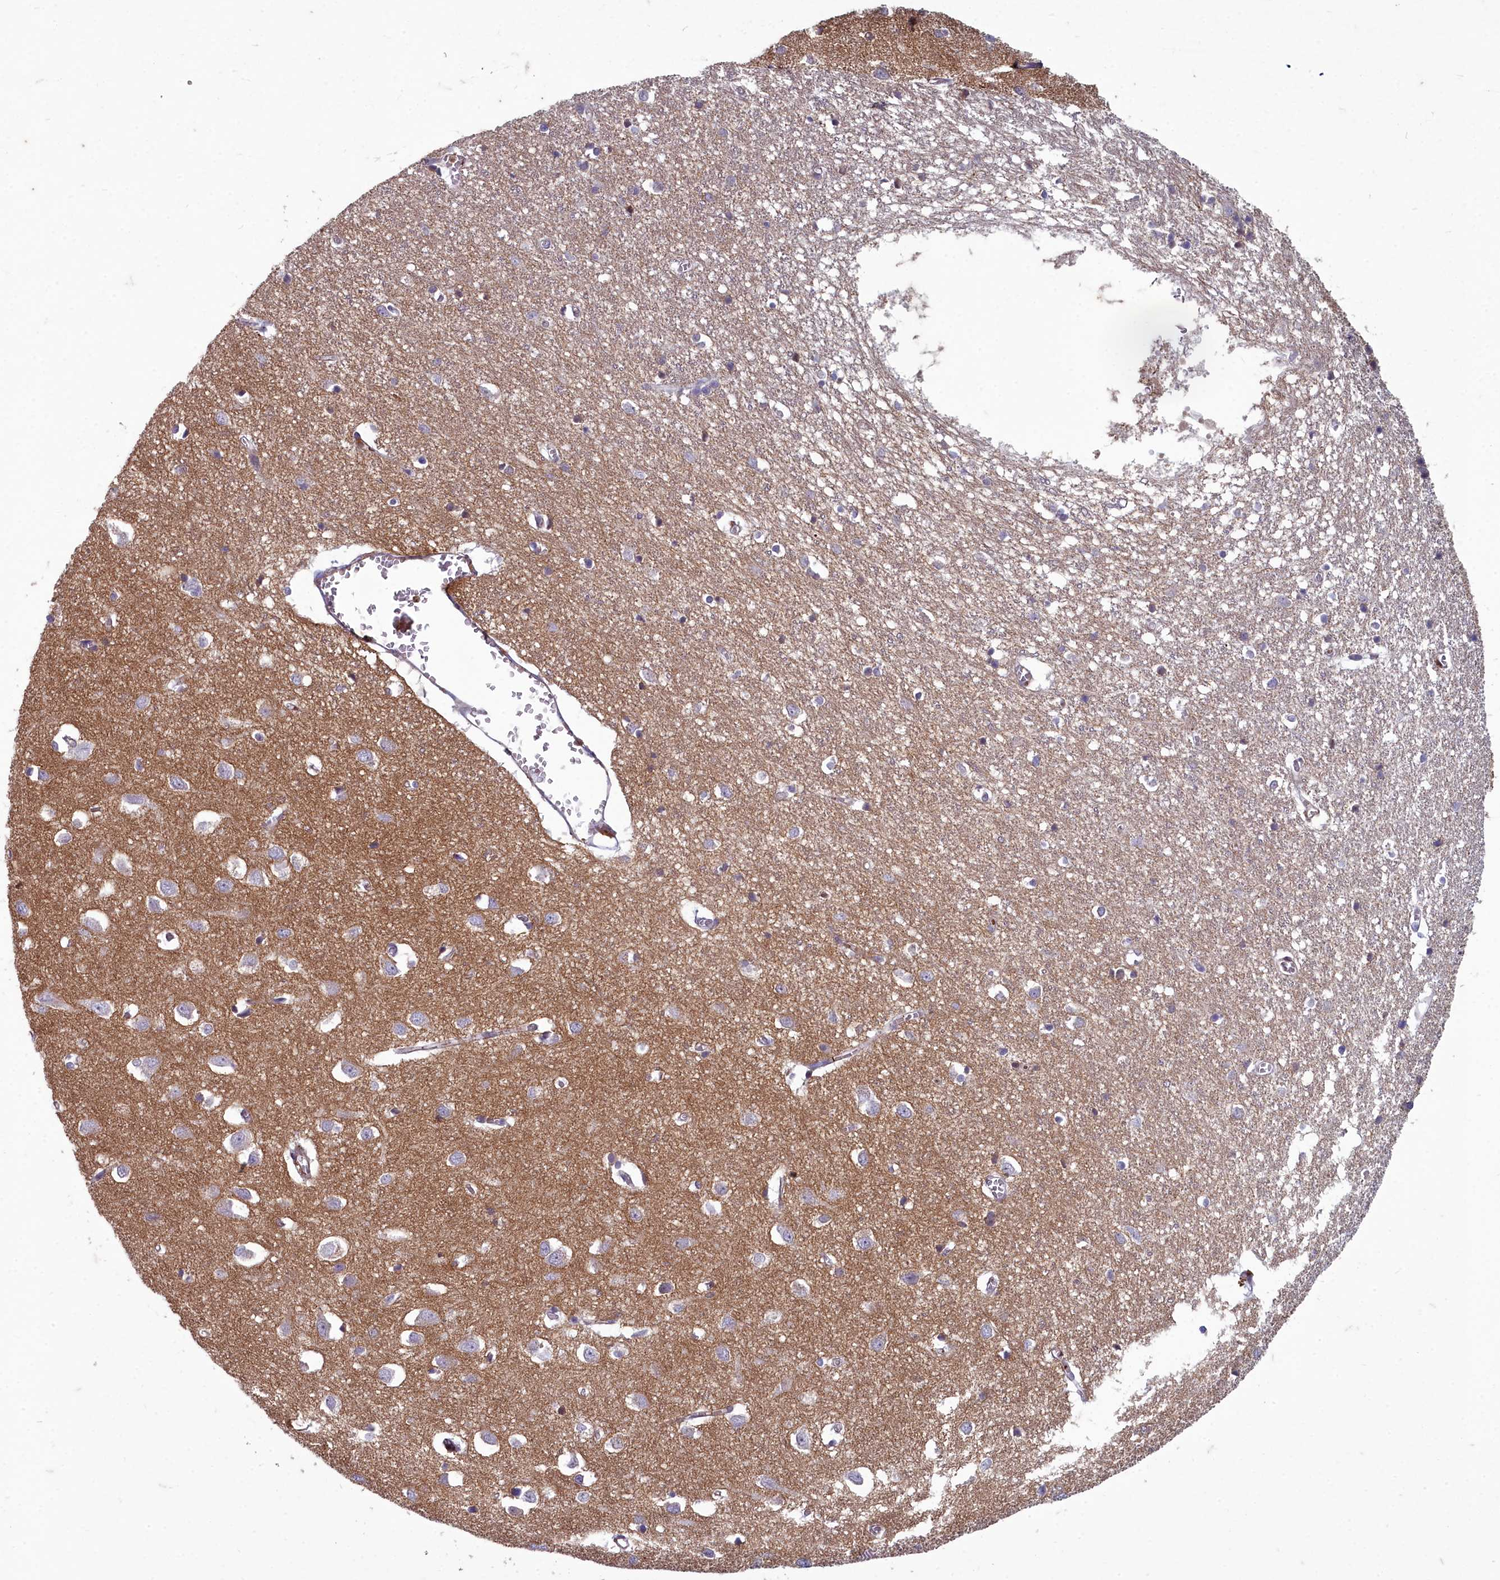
{"staining": {"intensity": "weak", "quantity": ">75%", "location": "cytoplasmic/membranous"}, "tissue": "cerebral cortex", "cell_type": "Endothelial cells", "image_type": "normal", "snomed": [{"axis": "morphology", "description": "Normal tissue, NOS"}, {"axis": "topography", "description": "Cerebral cortex"}], "caption": "Weak cytoplasmic/membranous expression for a protein is identified in approximately >75% of endothelial cells of benign cerebral cortex using IHC.", "gene": "ZNF626", "patient": {"sex": "female", "age": 64}}